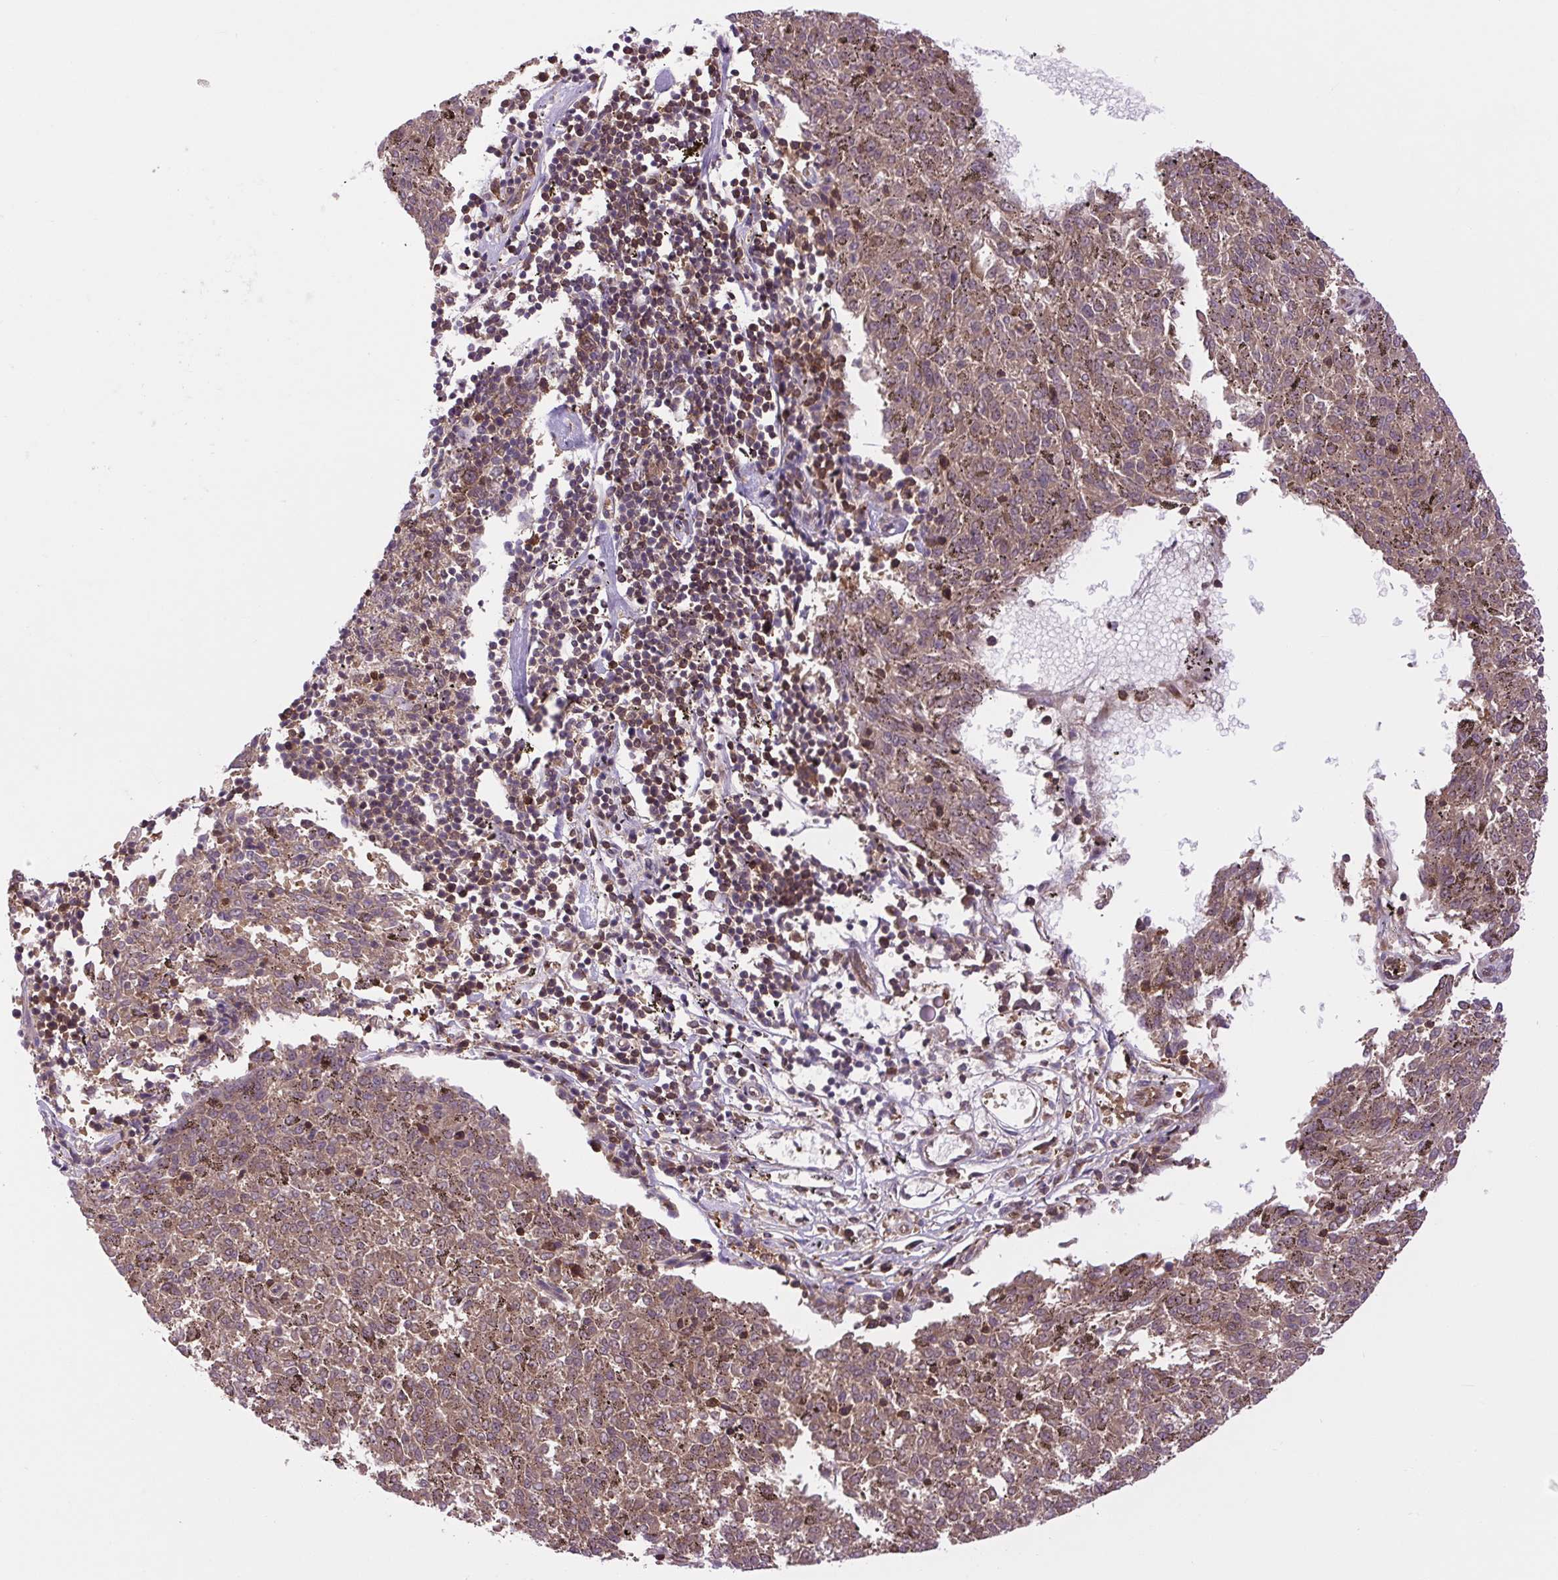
{"staining": {"intensity": "moderate", "quantity": ">75%", "location": "cytoplasmic/membranous"}, "tissue": "melanoma", "cell_type": "Tumor cells", "image_type": "cancer", "snomed": [{"axis": "morphology", "description": "Malignant melanoma, NOS"}, {"axis": "topography", "description": "Skin"}], "caption": "About >75% of tumor cells in human melanoma show moderate cytoplasmic/membranous protein positivity as visualized by brown immunohistochemical staining.", "gene": "PLCG1", "patient": {"sex": "female", "age": 72}}